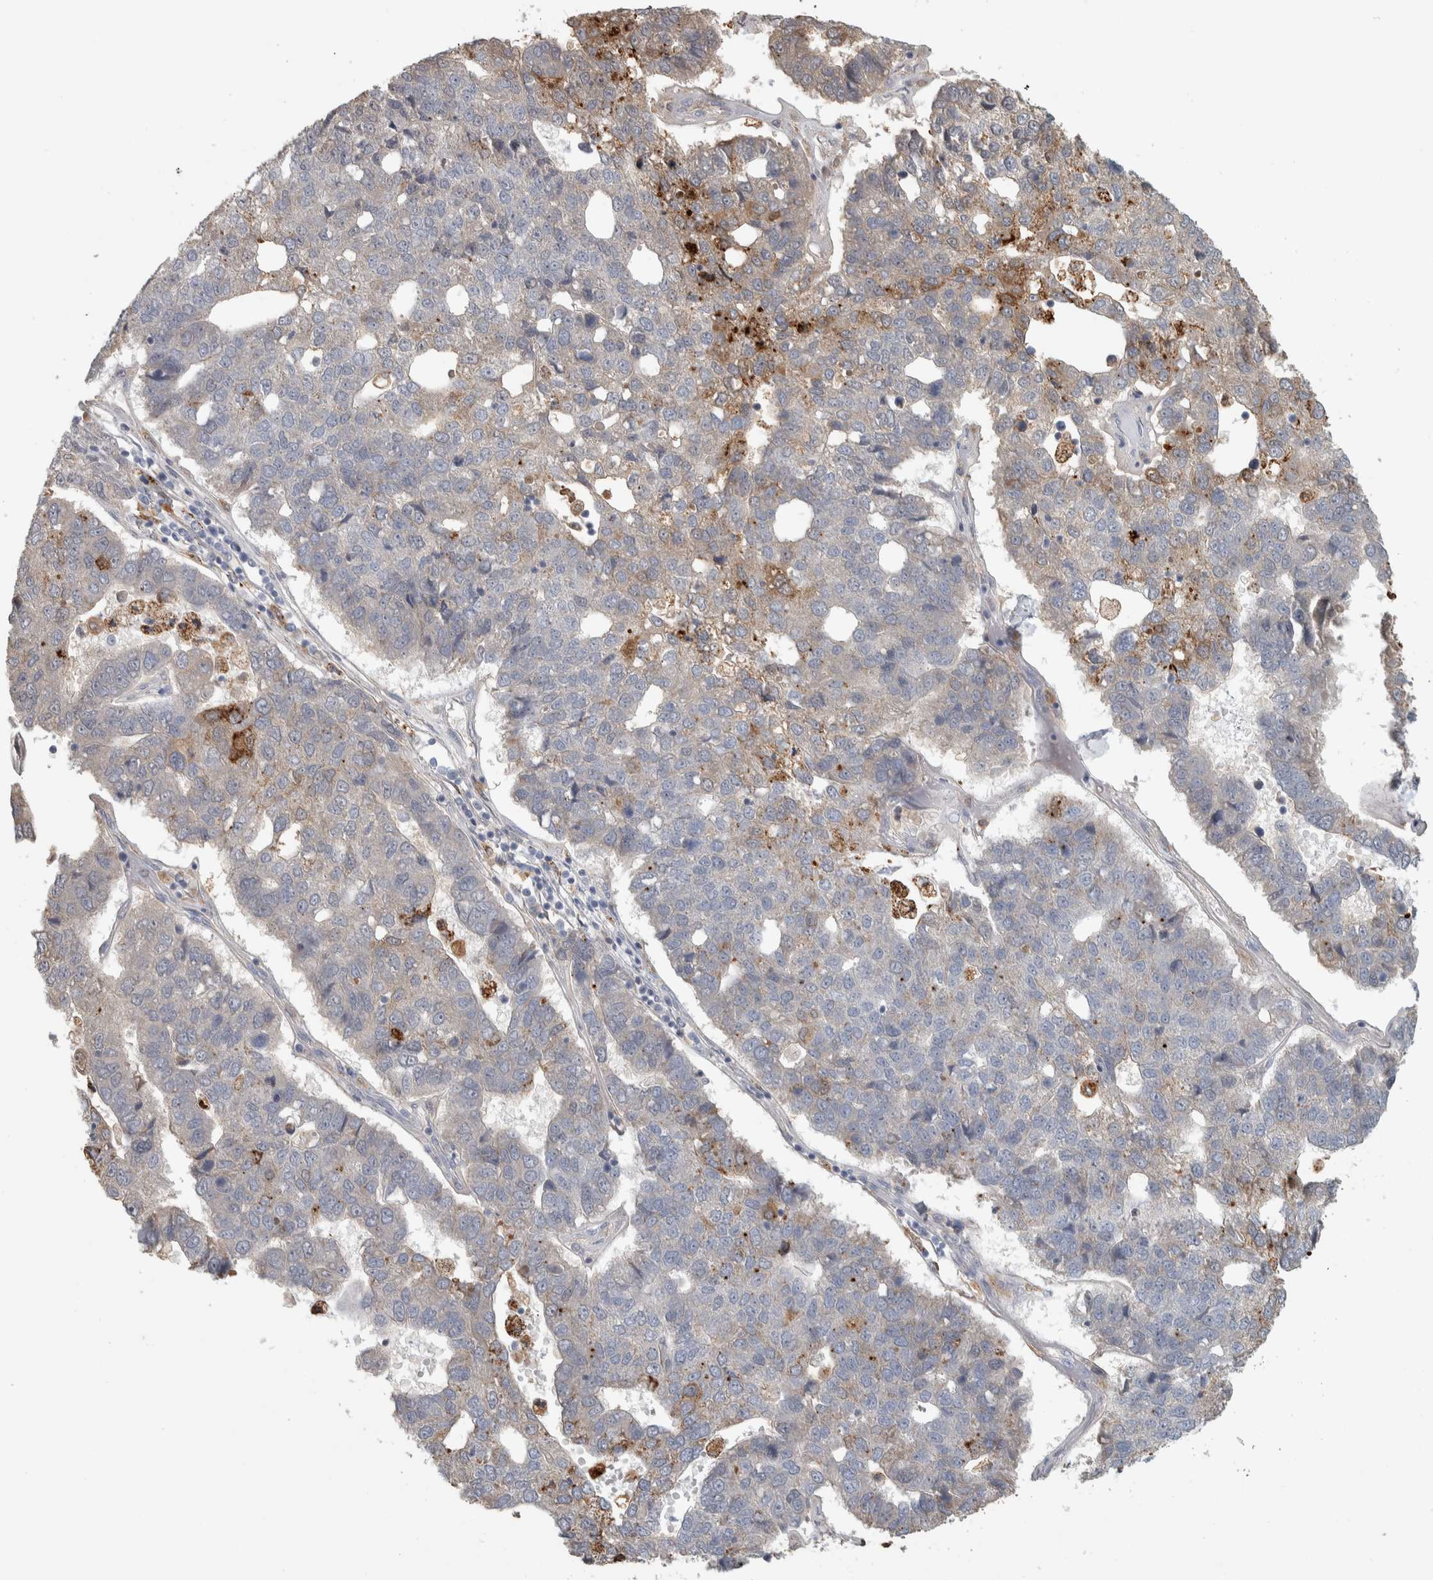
{"staining": {"intensity": "strong", "quantity": "<25%", "location": "cytoplasmic/membranous"}, "tissue": "pancreatic cancer", "cell_type": "Tumor cells", "image_type": "cancer", "snomed": [{"axis": "morphology", "description": "Adenocarcinoma, NOS"}, {"axis": "topography", "description": "Pancreas"}], "caption": "Strong cytoplasmic/membranous expression for a protein is present in about <25% of tumor cells of adenocarcinoma (pancreatic) using IHC.", "gene": "FAM78A", "patient": {"sex": "female", "age": 61}}